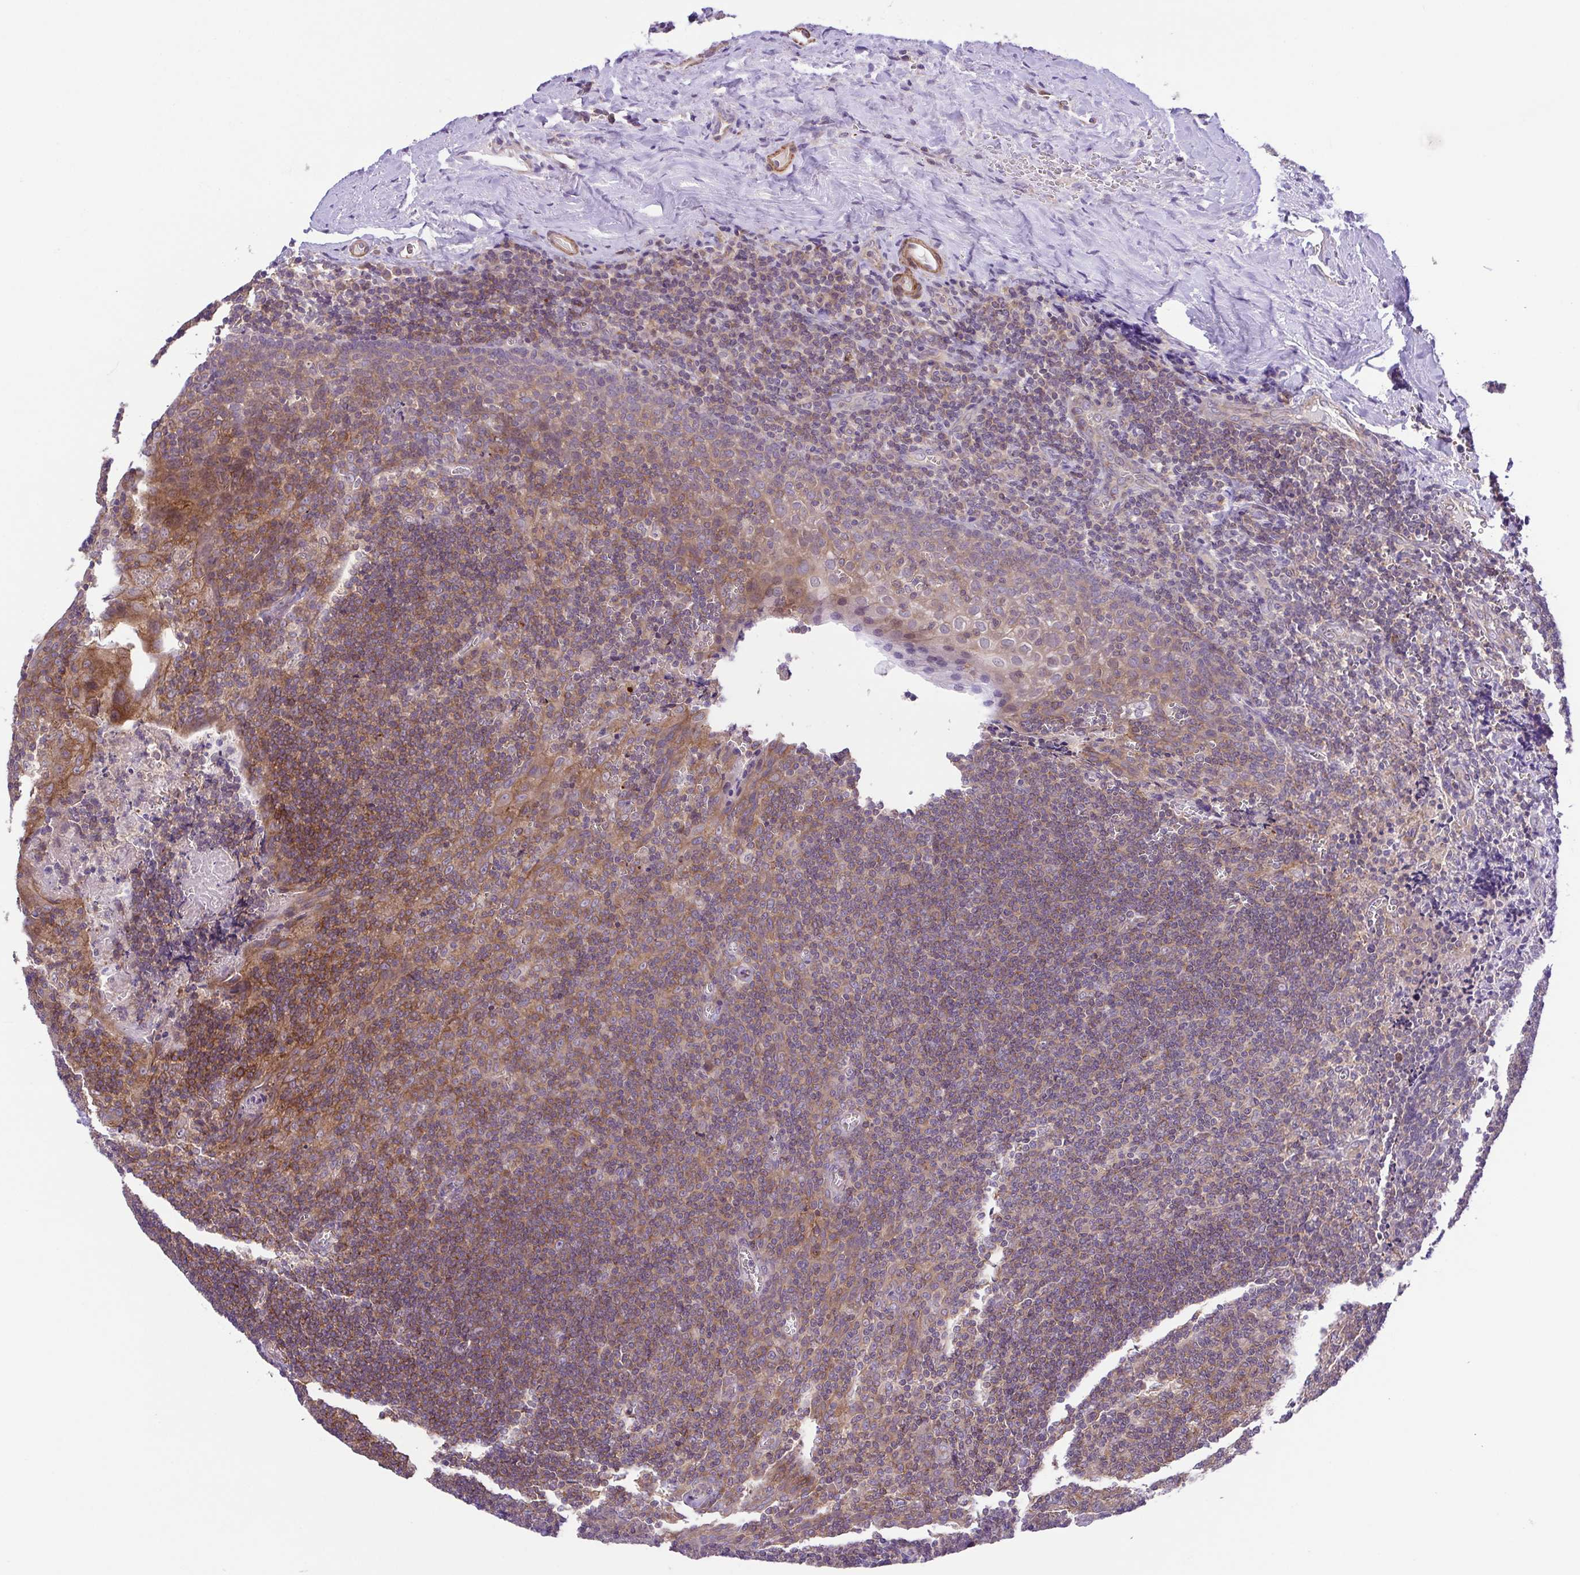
{"staining": {"intensity": "moderate", "quantity": ">75%", "location": "cytoplasmic/membranous"}, "tissue": "tonsil", "cell_type": "Germinal center cells", "image_type": "normal", "snomed": [{"axis": "morphology", "description": "Normal tissue, NOS"}, {"axis": "morphology", "description": "Inflammation, NOS"}, {"axis": "topography", "description": "Tonsil"}], "caption": "High-power microscopy captured an IHC histopathology image of unremarkable tonsil, revealing moderate cytoplasmic/membranous positivity in about >75% of germinal center cells. (DAB IHC, brown staining for protein, blue staining for nuclei).", "gene": "IDE", "patient": {"sex": "female", "age": 31}}